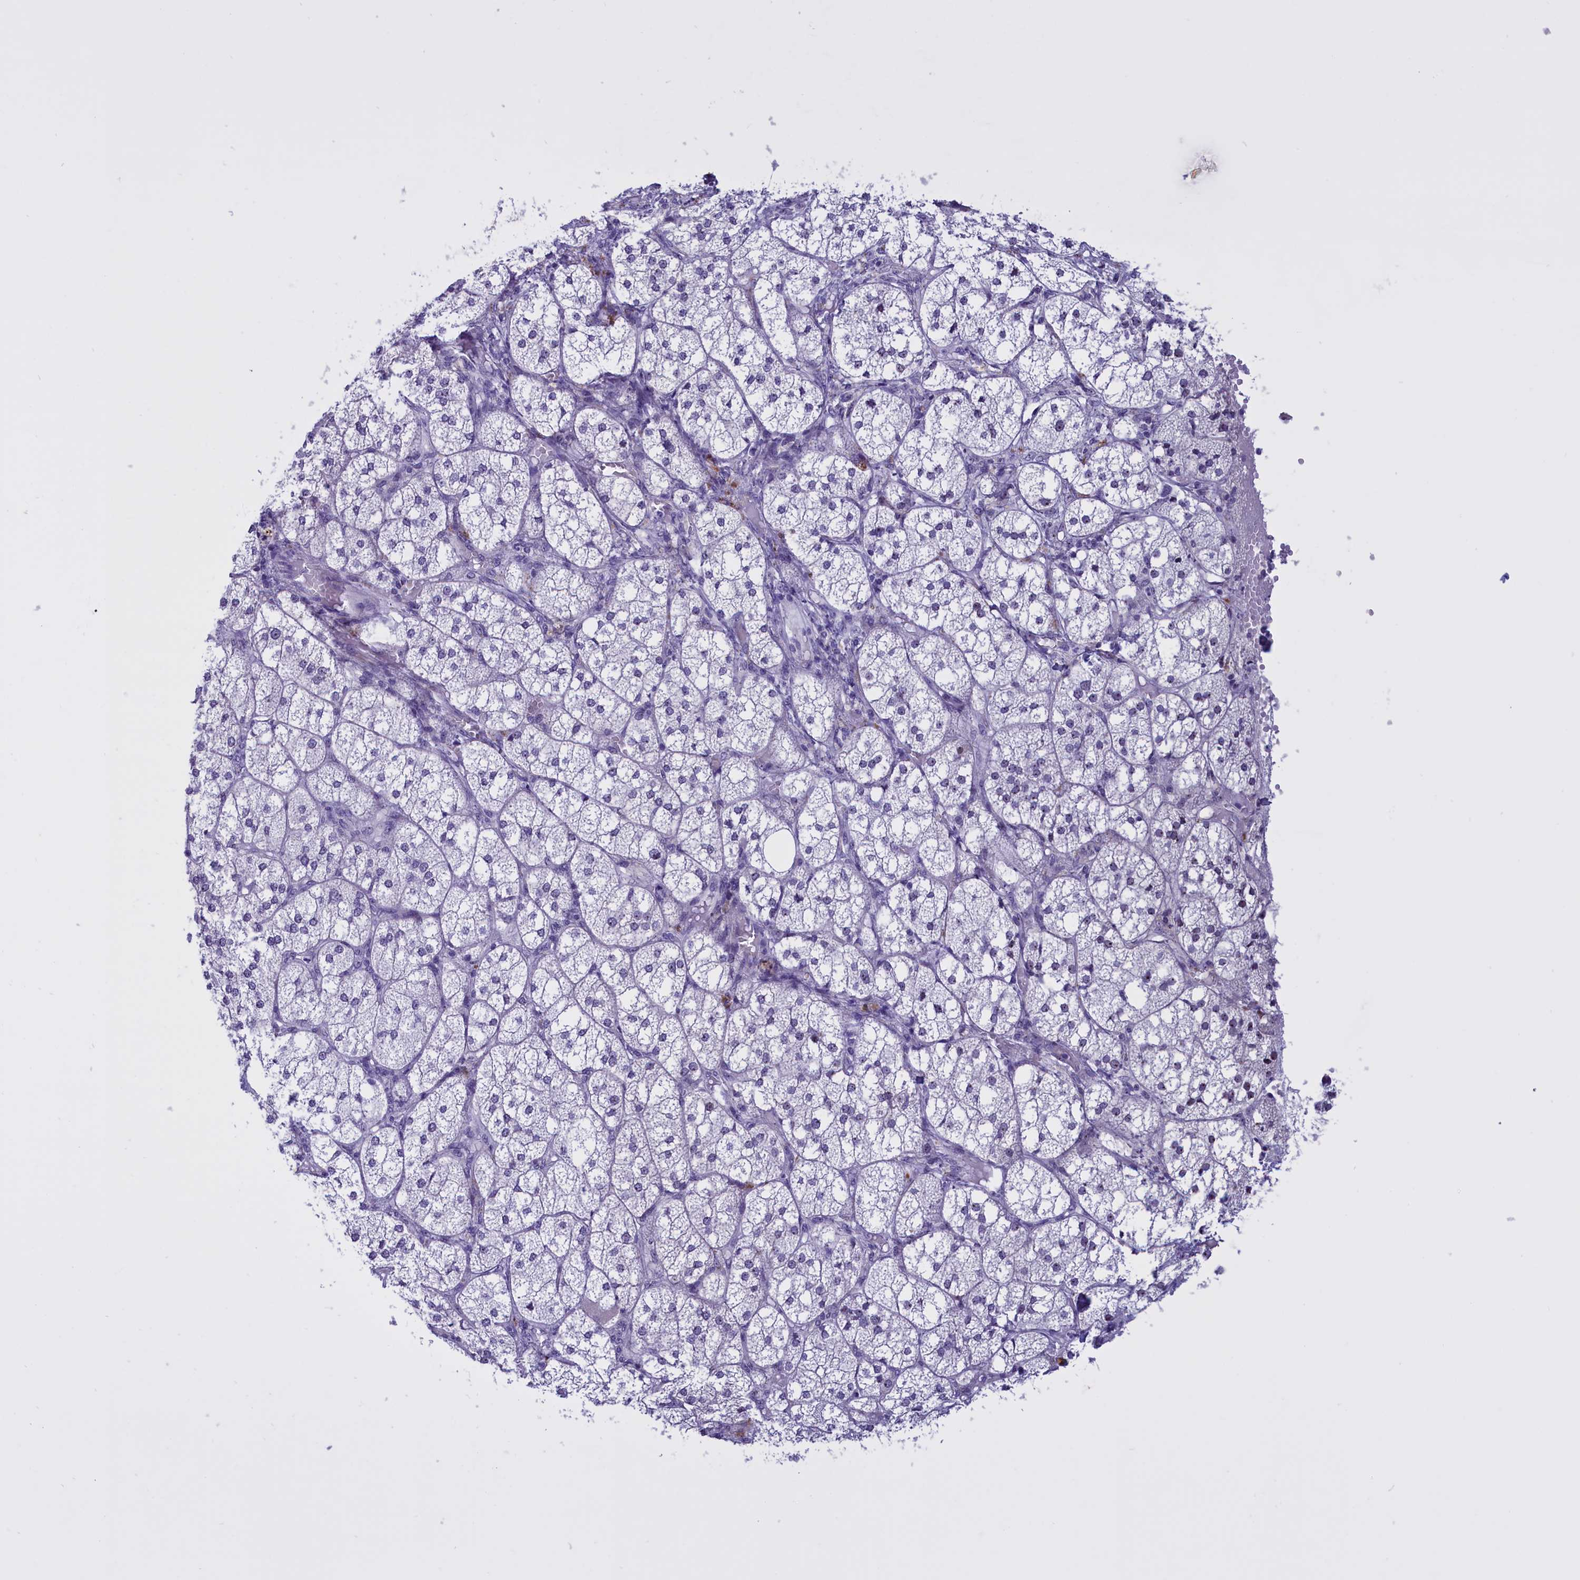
{"staining": {"intensity": "moderate", "quantity": "25%-75%", "location": "nuclear"}, "tissue": "adrenal gland", "cell_type": "Glandular cells", "image_type": "normal", "snomed": [{"axis": "morphology", "description": "Normal tissue, NOS"}, {"axis": "topography", "description": "Adrenal gland"}], "caption": "Adrenal gland stained with DAB (3,3'-diaminobenzidine) immunohistochemistry (IHC) shows medium levels of moderate nuclear expression in approximately 25%-75% of glandular cells.", "gene": "TBL3", "patient": {"sex": "female", "age": 61}}